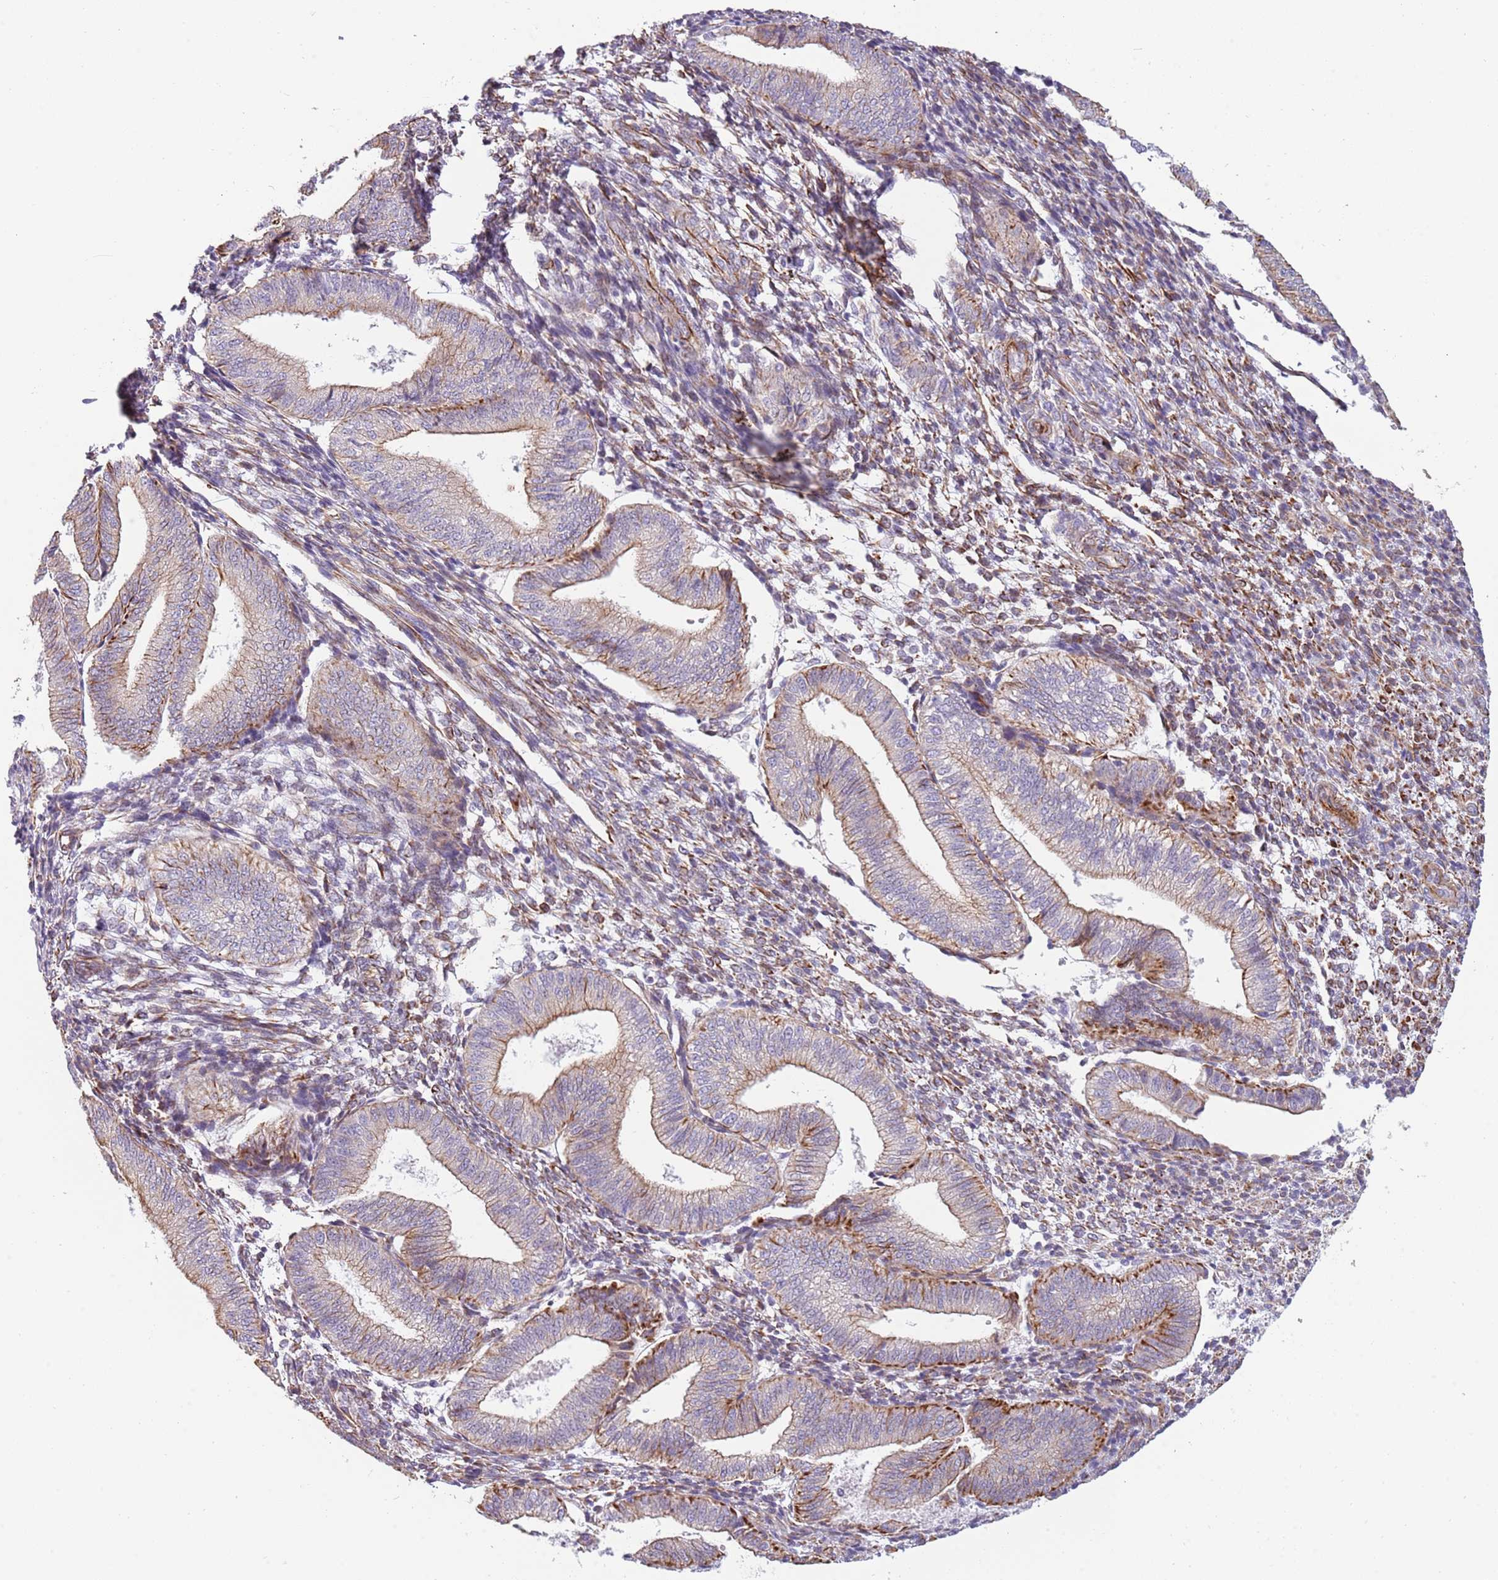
{"staining": {"intensity": "strong", "quantity": "25%-75%", "location": "cytoplasmic/membranous"}, "tissue": "endometrium", "cell_type": "Cells in endometrial stroma", "image_type": "normal", "snomed": [{"axis": "morphology", "description": "Normal tissue, NOS"}, {"axis": "topography", "description": "Endometrium"}], "caption": "IHC (DAB (3,3'-diaminobenzidine)) staining of benign endometrium displays strong cytoplasmic/membranous protein positivity in about 25%-75% of cells in endometrial stroma. The protein is stained brown, and the nuclei are stained in blue (DAB (3,3'-diaminobenzidine) IHC with brightfield microscopy, high magnification).", "gene": "MOGAT1", "patient": {"sex": "female", "age": 34}}